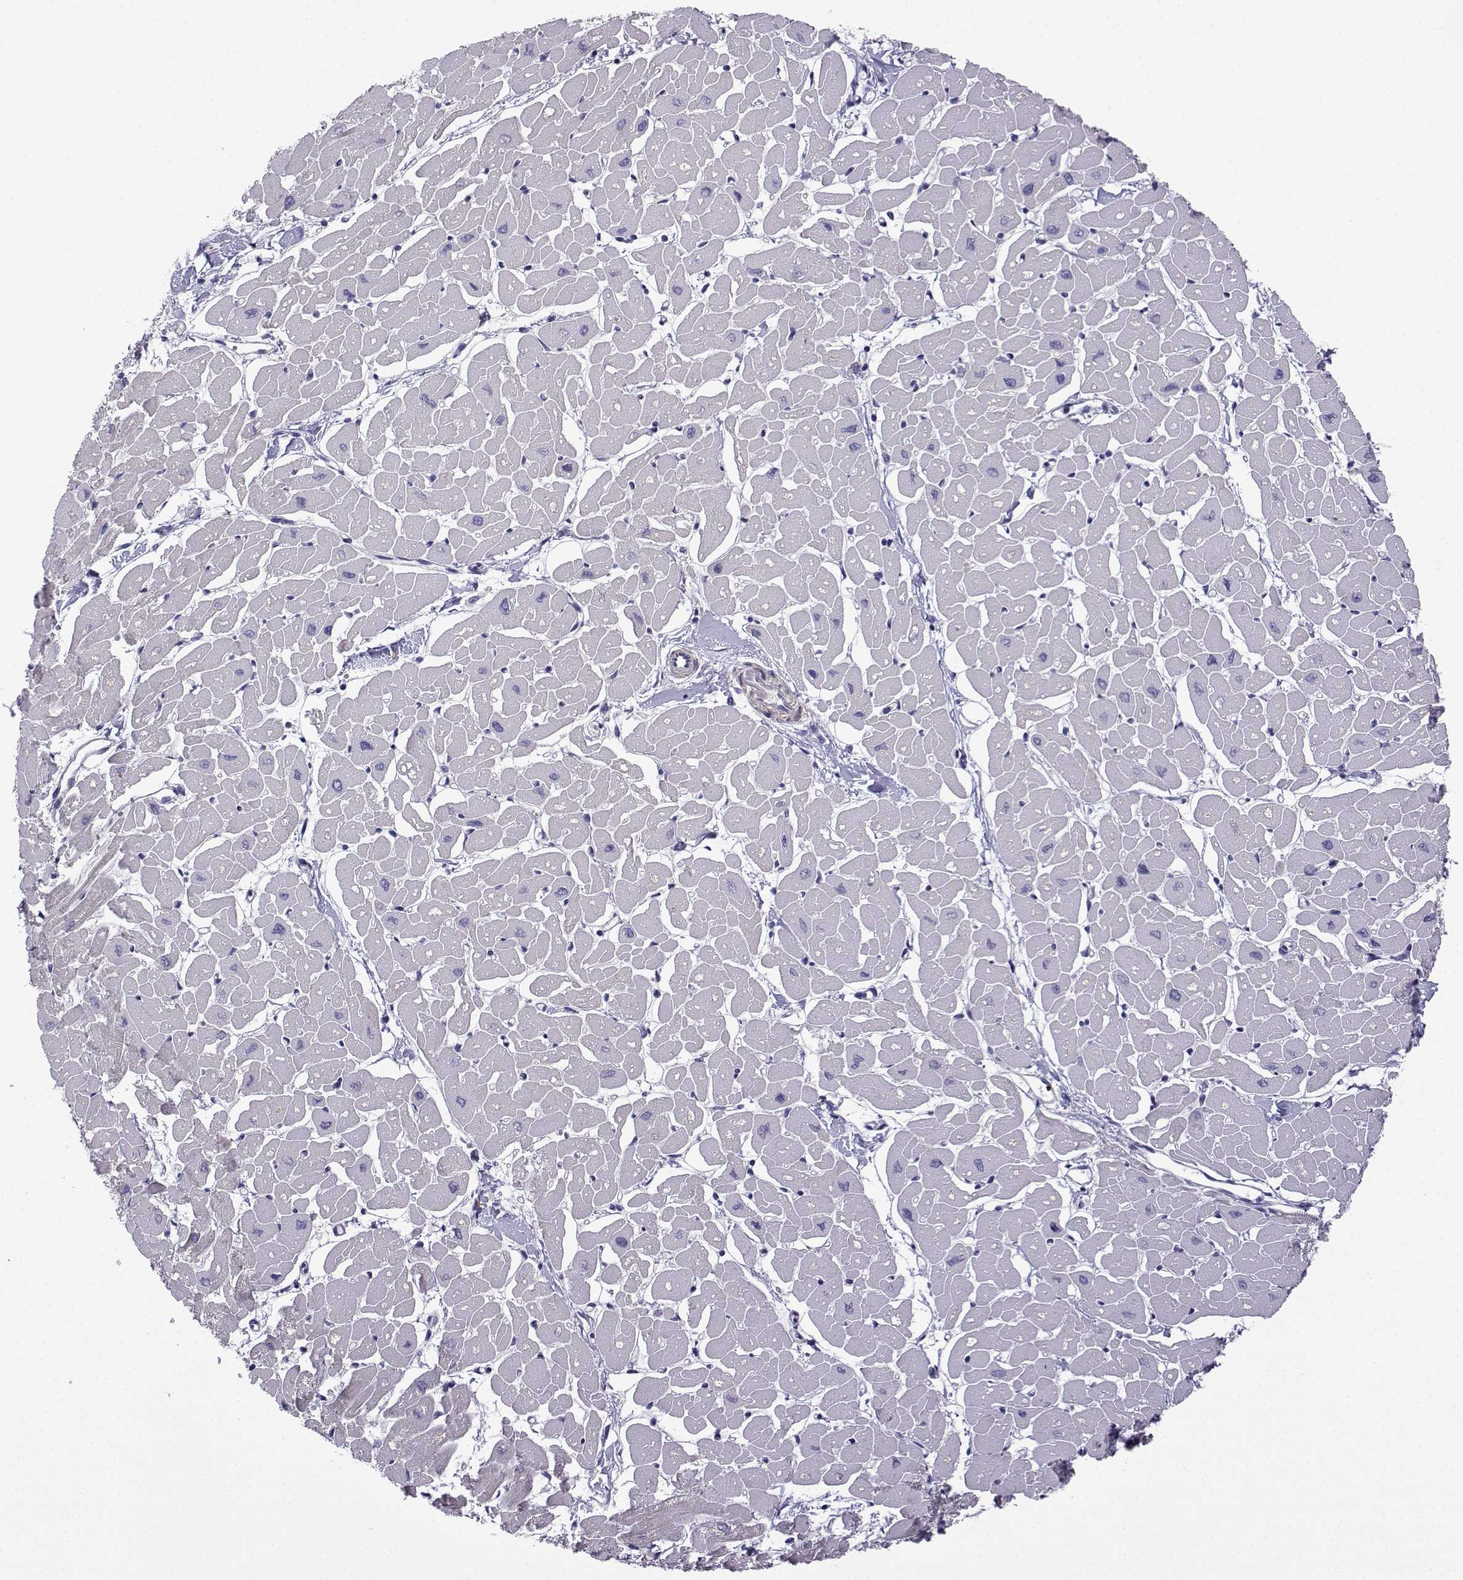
{"staining": {"intensity": "negative", "quantity": "none", "location": "none"}, "tissue": "heart muscle", "cell_type": "Cardiomyocytes", "image_type": "normal", "snomed": [{"axis": "morphology", "description": "Normal tissue, NOS"}, {"axis": "topography", "description": "Heart"}], "caption": "This is an immunohistochemistry photomicrograph of unremarkable heart muscle. There is no staining in cardiomyocytes.", "gene": "SPACA7", "patient": {"sex": "male", "age": 57}}